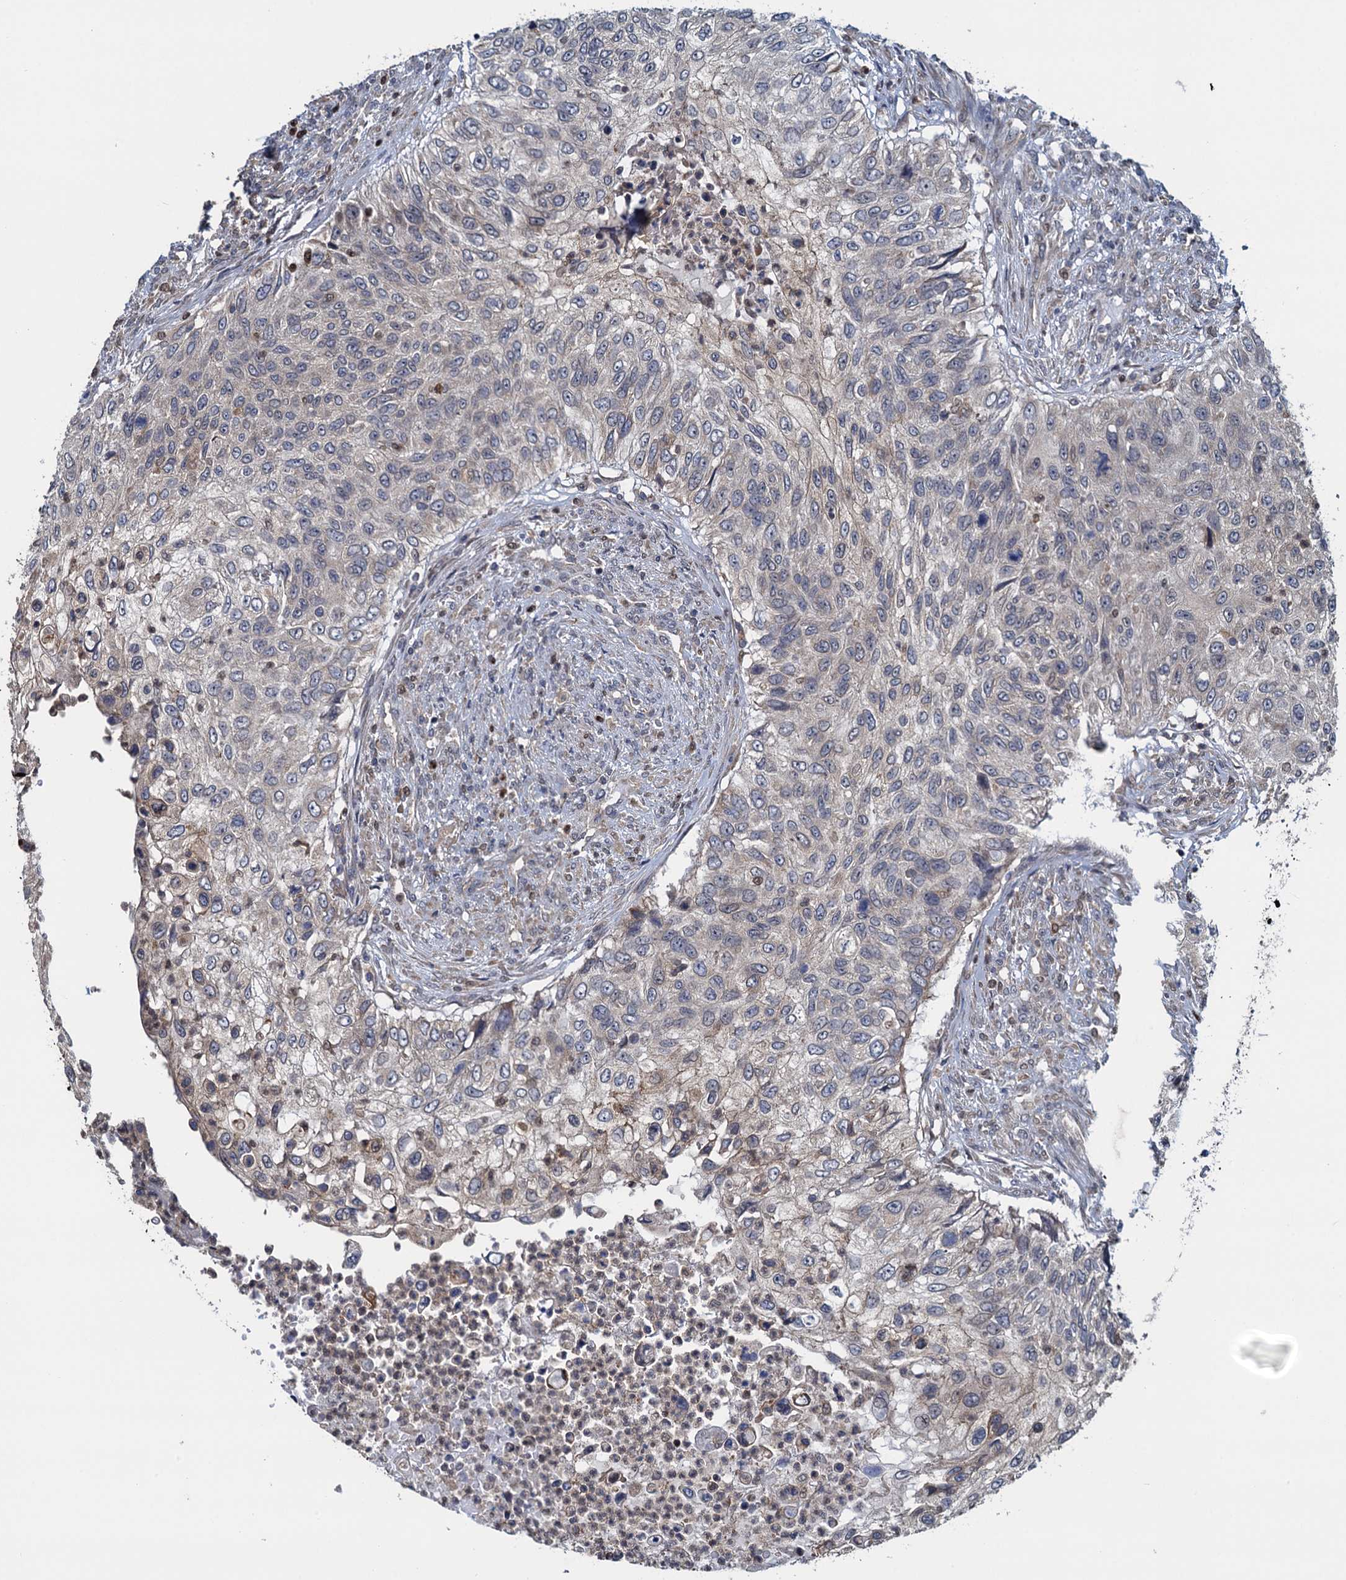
{"staining": {"intensity": "weak", "quantity": "<25%", "location": "cytoplasmic/membranous"}, "tissue": "urothelial cancer", "cell_type": "Tumor cells", "image_type": "cancer", "snomed": [{"axis": "morphology", "description": "Urothelial carcinoma, High grade"}, {"axis": "topography", "description": "Urinary bladder"}], "caption": "A high-resolution histopathology image shows immunohistochemistry (IHC) staining of urothelial cancer, which displays no significant positivity in tumor cells. (DAB (3,3'-diaminobenzidine) immunohistochemistry (IHC) visualized using brightfield microscopy, high magnification).", "gene": "RNF125", "patient": {"sex": "female", "age": 60}}